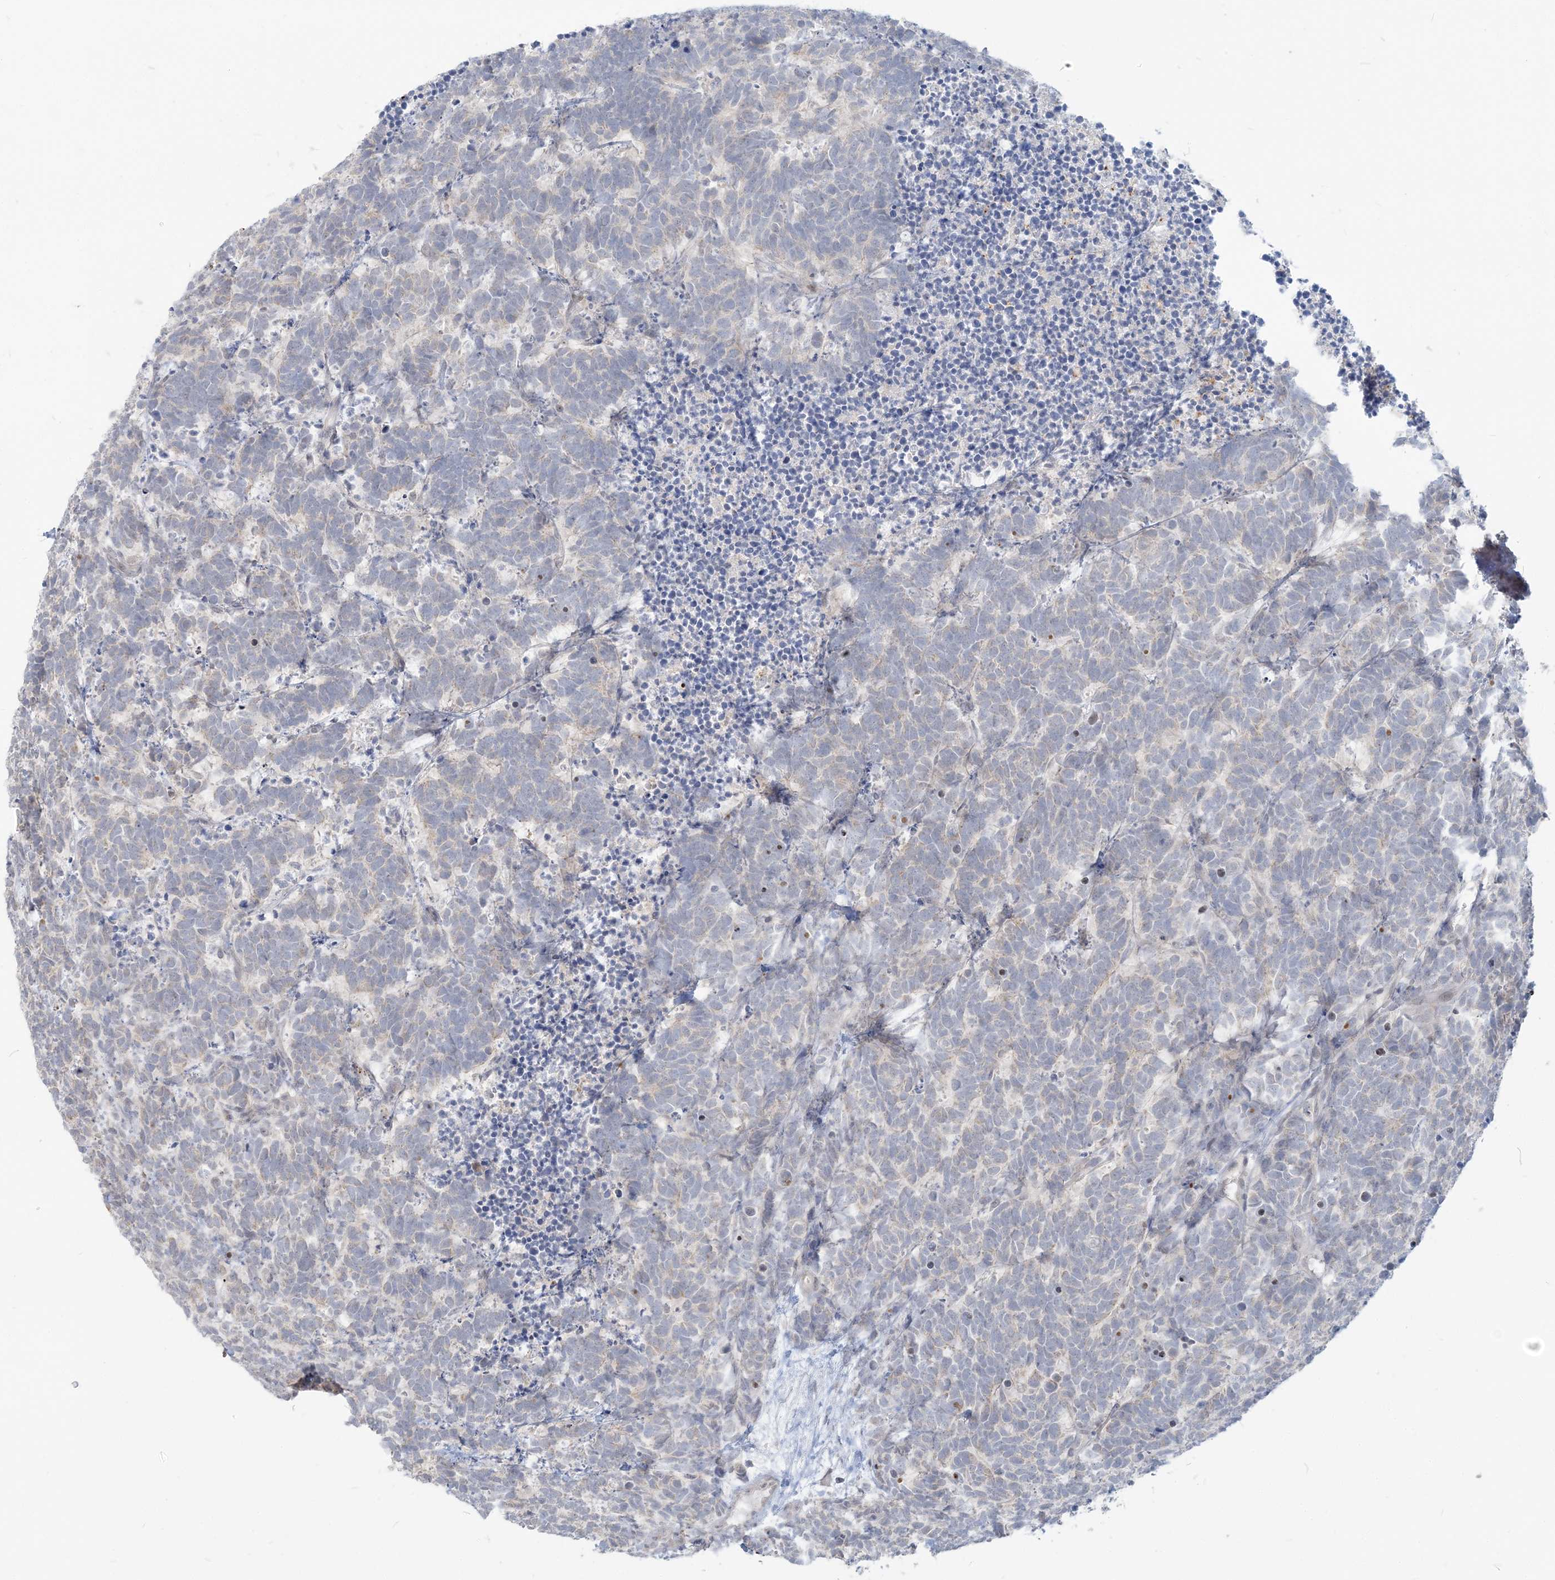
{"staining": {"intensity": "negative", "quantity": "none", "location": "none"}, "tissue": "carcinoid", "cell_type": "Tumor cells", "image_type": "cancer", "snomed": [{"axis": "morphology", "description": "Carcinoma, NOS"}, {"axis": "morphology", "description": "Carcinoid, malignant, NOS"}, {"axis": "topography", "description": "Urinary bladder"}], "caption": "IHC of human carcinoid displays no expression in tumor cells. The staining was performed using DAB to visualize the protein expression in brown, while the nuclei were stained in blue with hematoxylin (Magnification: 20x).", "gene": "SDAD1", "patient": {"sex": "male", "age": 57}}